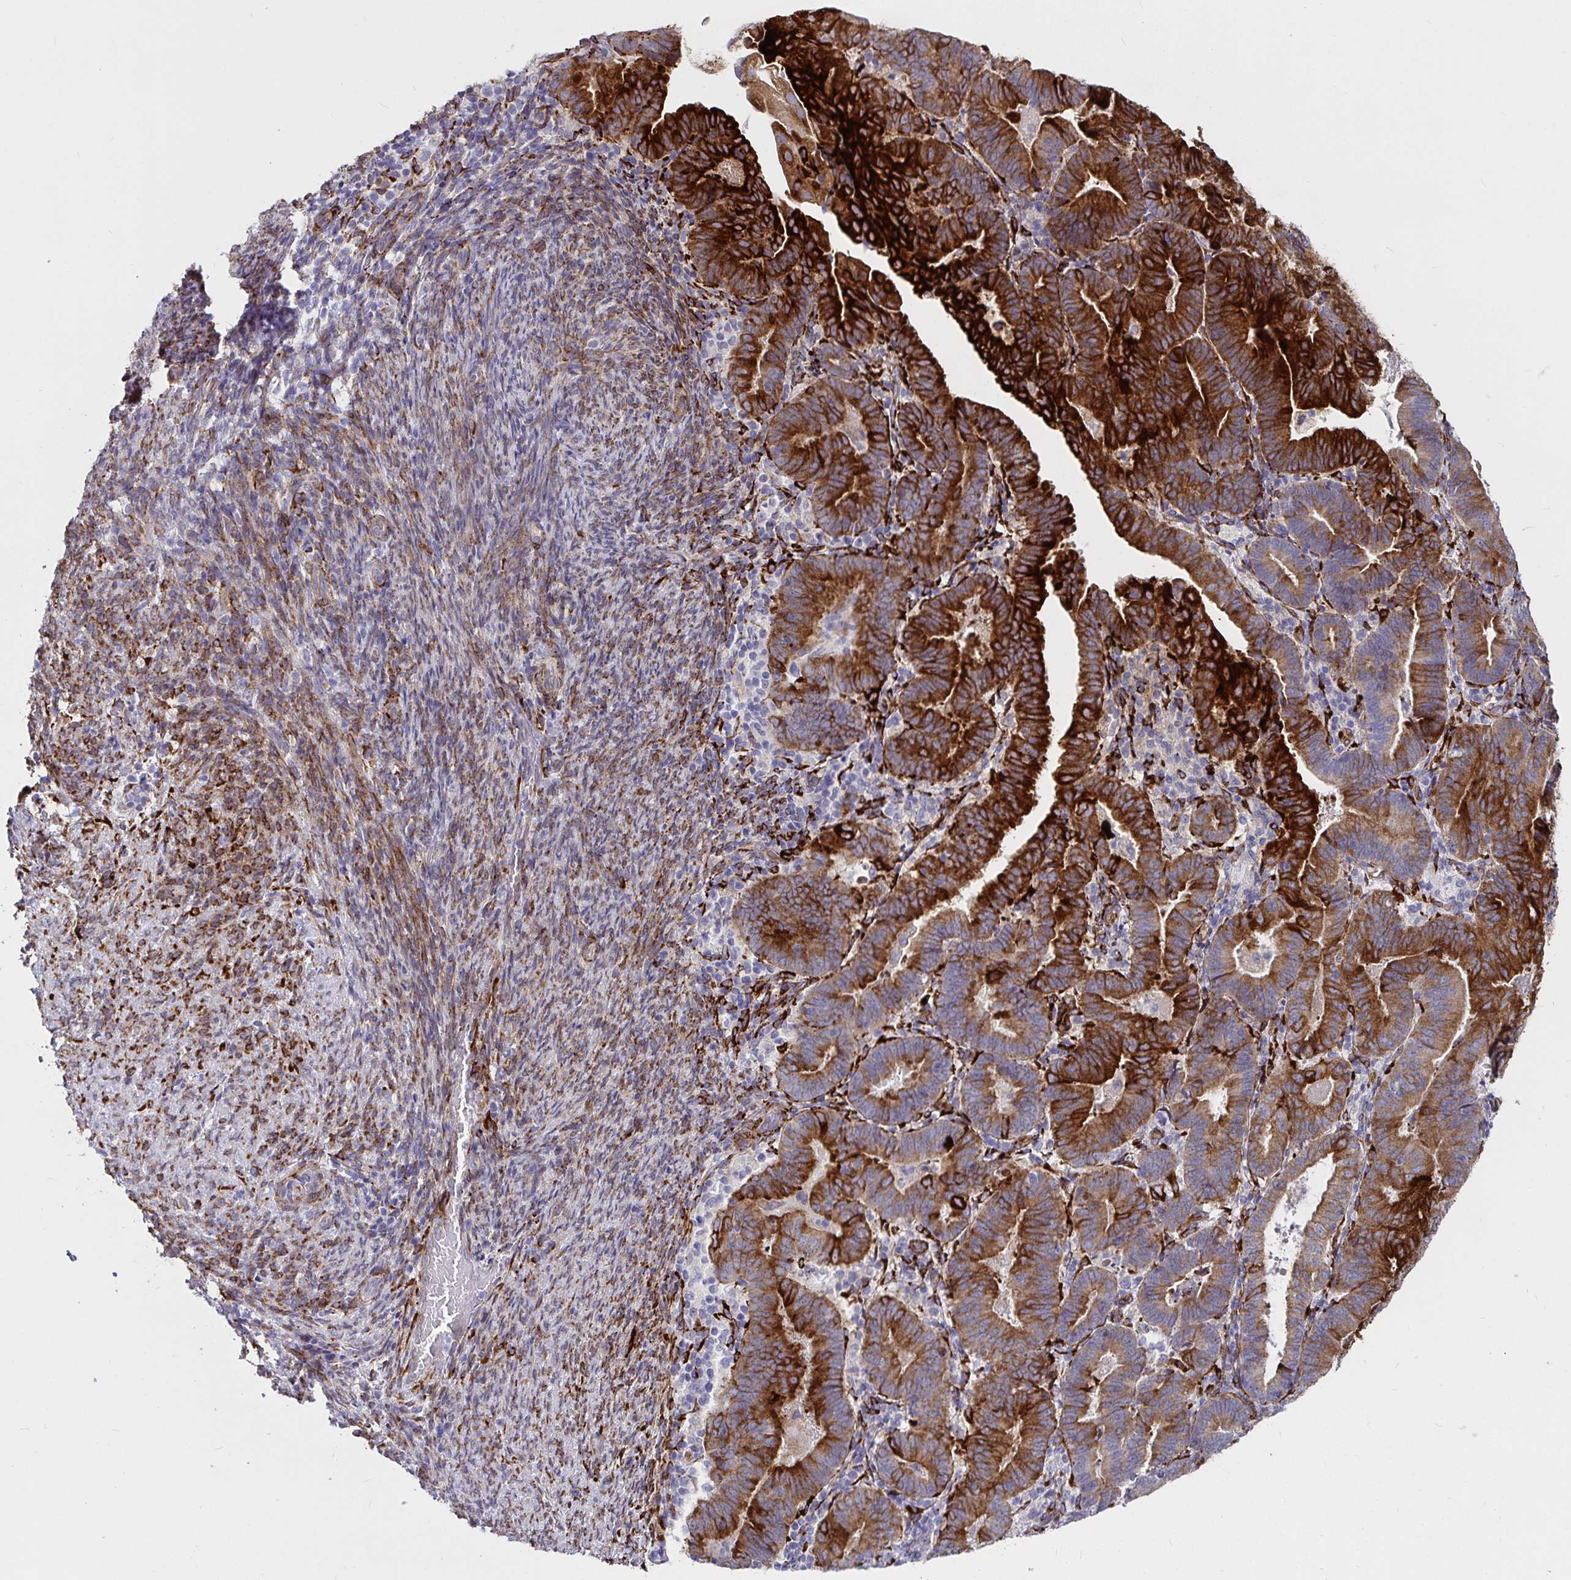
{"staining": {"intensity": "strong", "quantity": ">75%", "location": "cytoplasmic/membranous"}, "tissue": "endometrial cancer", "cell_type": "Tumor cells", "image_type": "cancer", "snomed": [{"axis": "morphology", "description": "Adenocarcinoma, NOS"}, {"axis": "topography", "description": "Endometrium"}], "caption": "Endometrial cancer stained for a protein (brown) exhibits strong cytoplasmic/membranous positive staining in approximately >75% of tumor cells.", "gene": "P4HA2", "patient": {"sex": "female", "age": 70}}